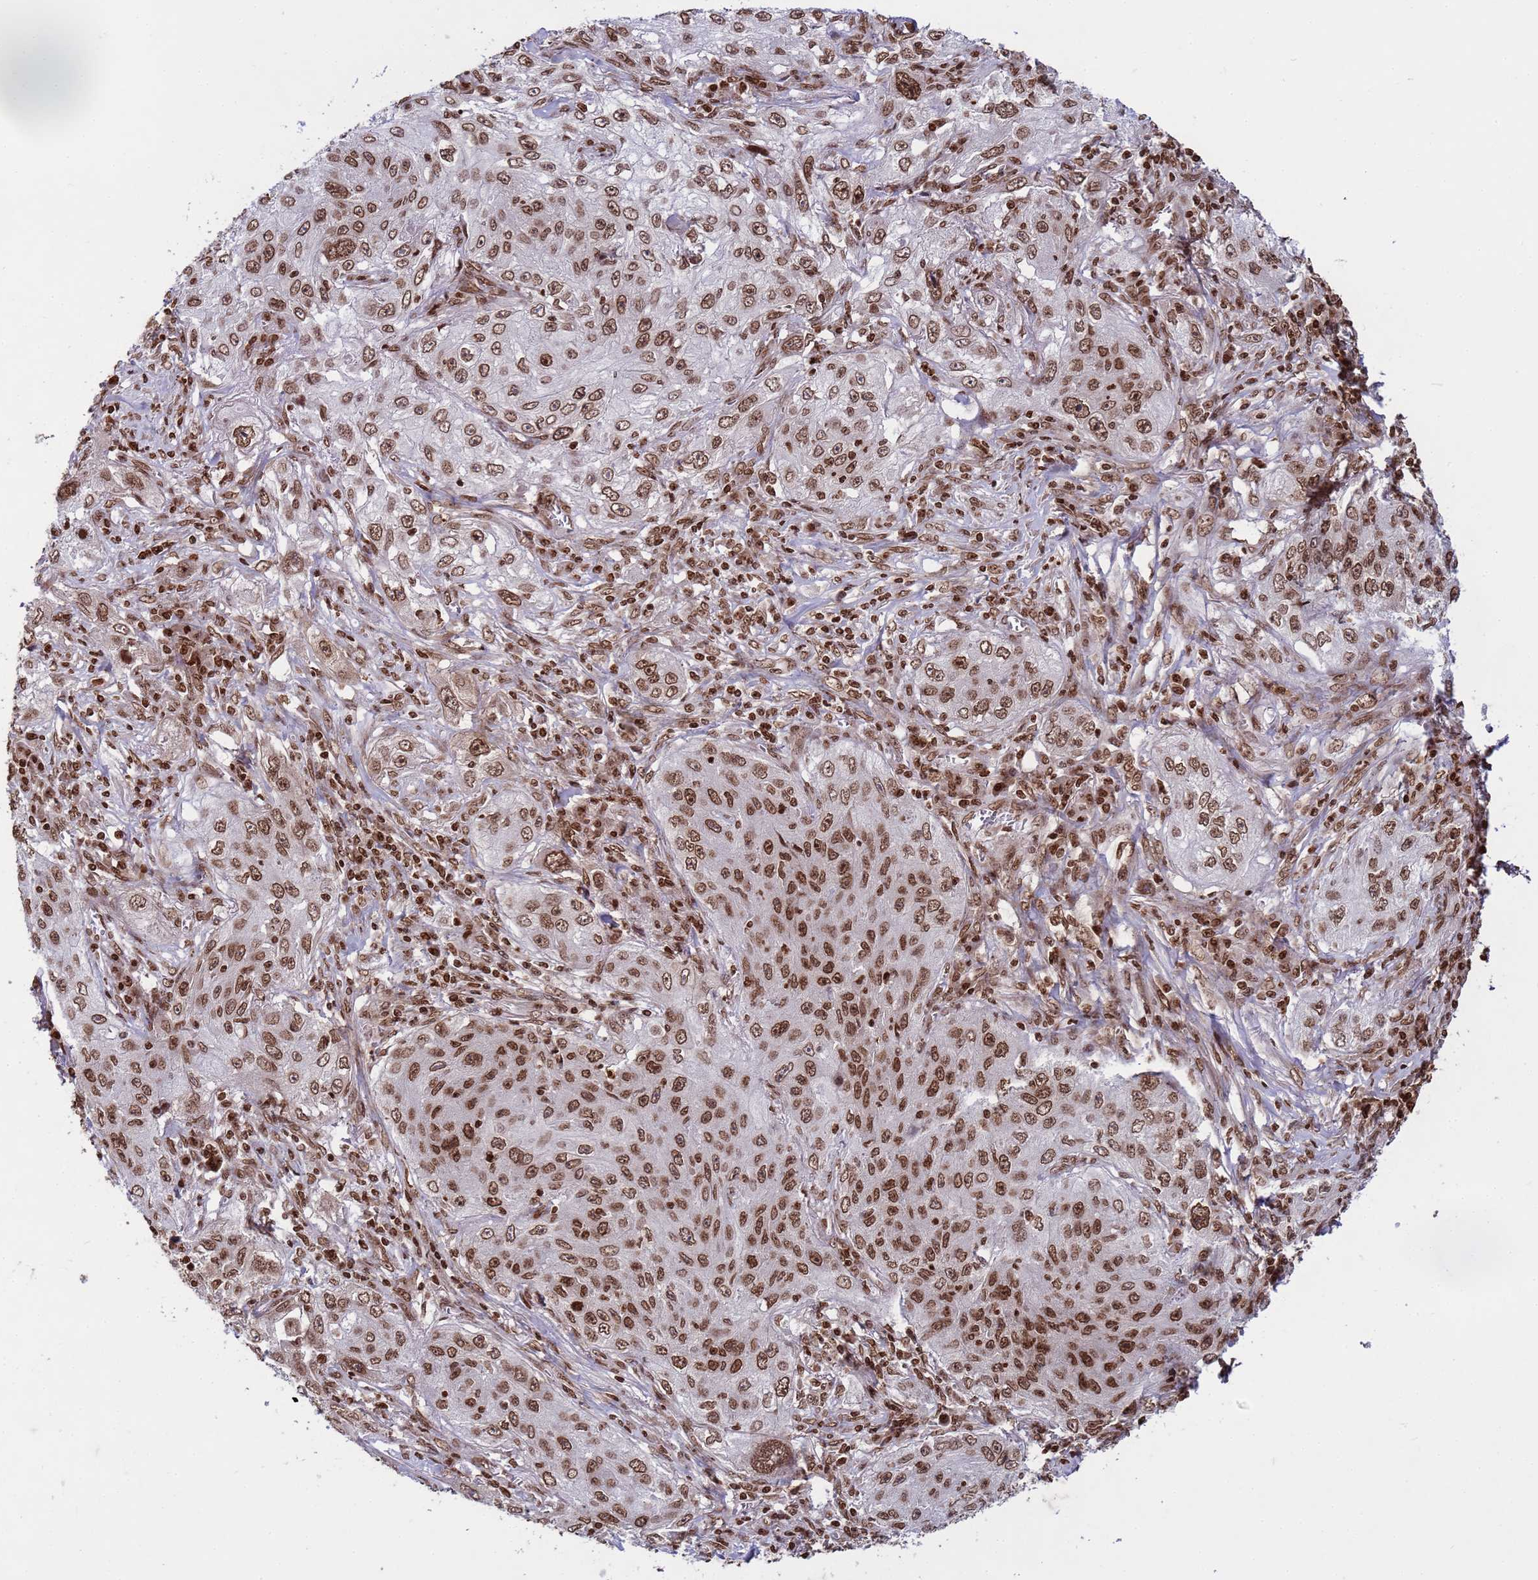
{"staining": {"intensity": "strong", "quantity": ">75%", "location": "nuclear"}, "tissue": "lung cancer", "cell_type": "Tumor cells", "image_type": "cancer", "snomed": [{"axis": "morphology", "description": "Squamous cell carcinoma, NOS"}, {"axis": "topography", "description": "Lung"}], "caption": "There is high levels of strong nuclear staining in tumor cells of lung cancer, as demonstrated by immunohistochemical staining (brown color).", "gene": "H3-3B", "patient": {"sex": "female", "age": 69}}